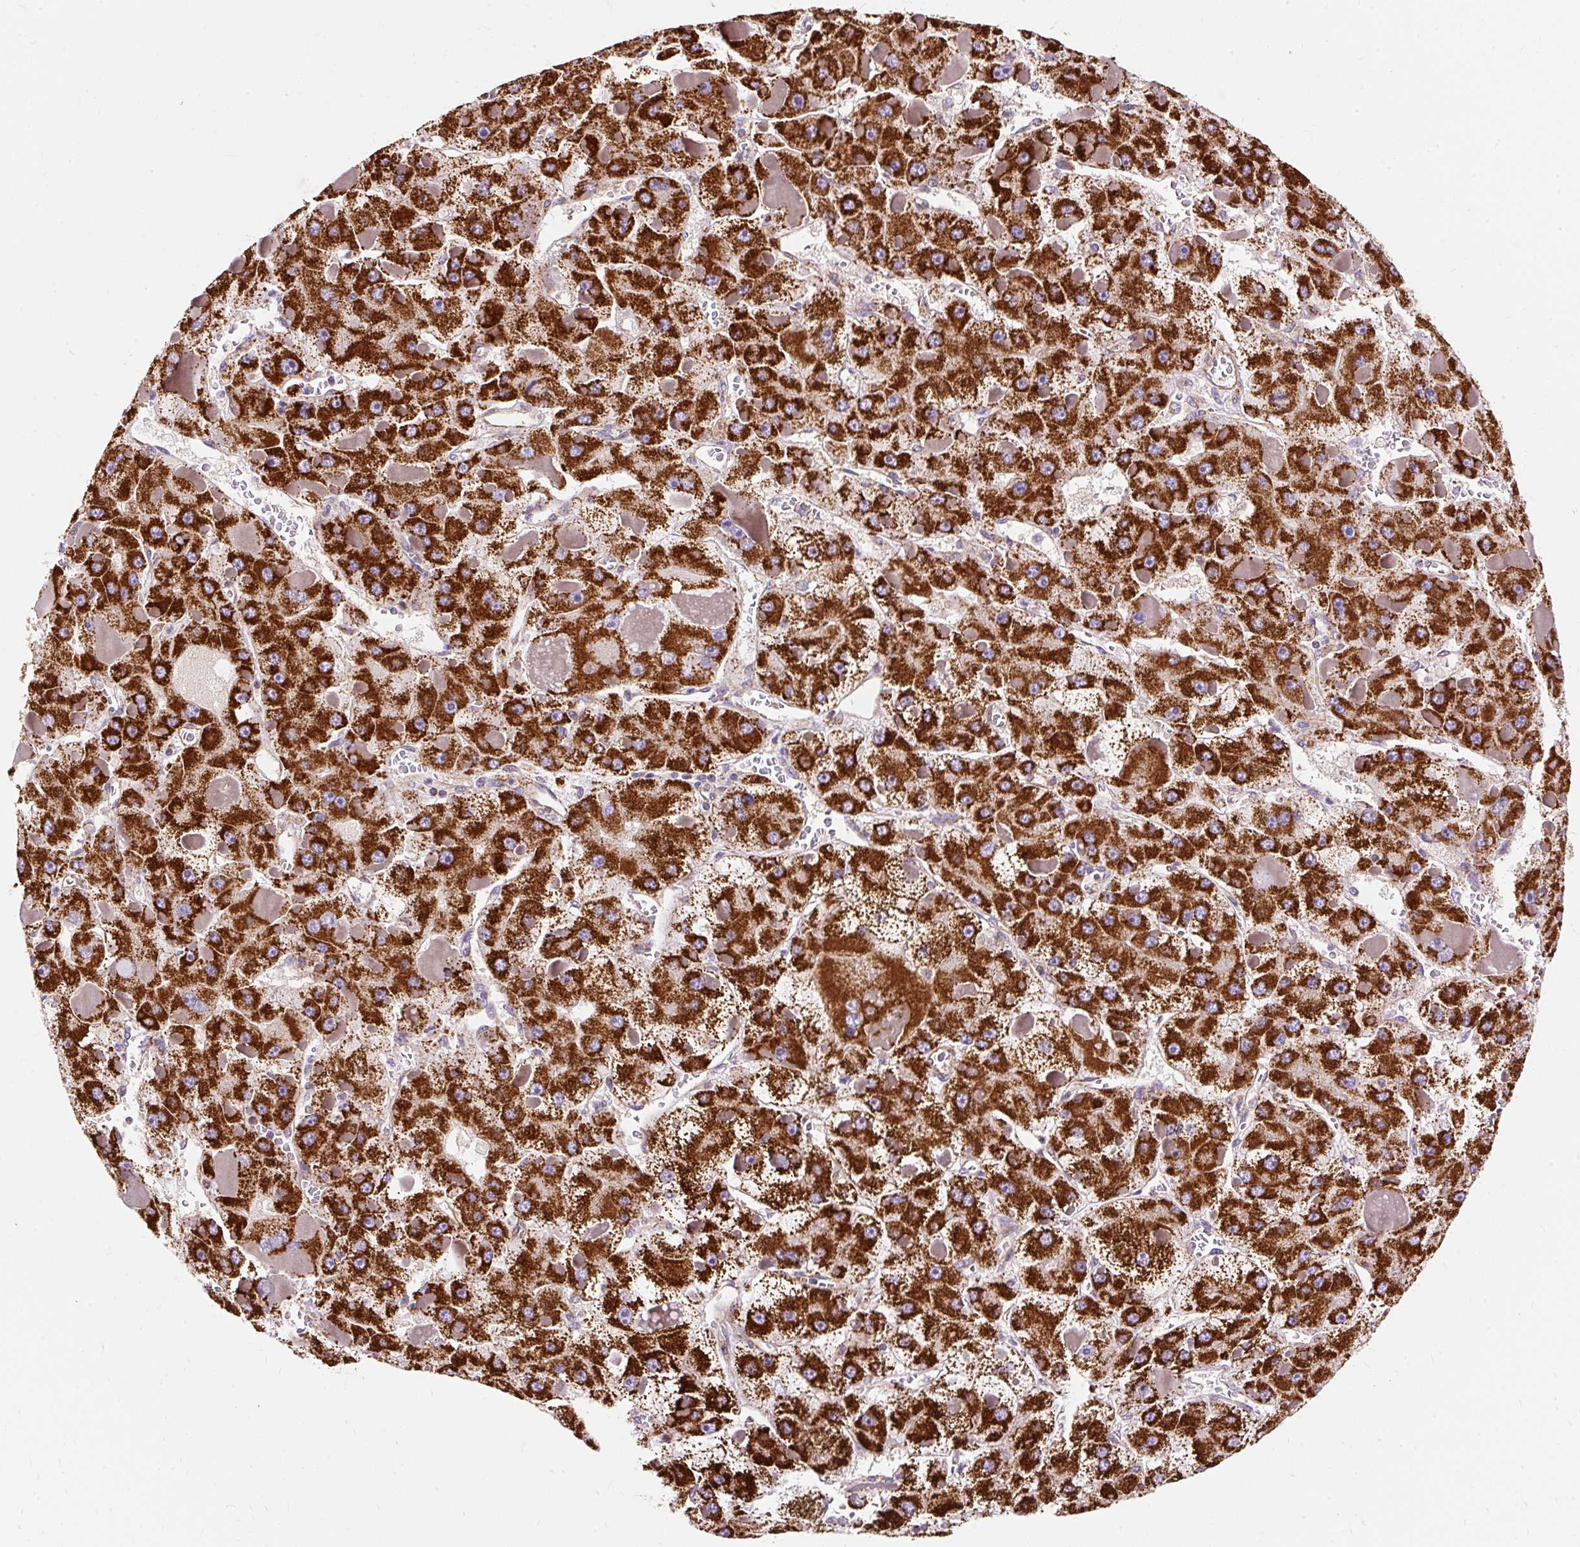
{"staining": {"intensity": "strong", "quantity": ">75%", "location": "cytoplasmic/membranous"}, "tissue": "liver cancer", "cell_type": "Tumor cells", "image_type": "cancer", "snomed": [{"axis": "morphology", "description": "Carcinoma, Hepatocellular, NOS"}, {"axis": "topography", "description": "Liver"}], "caption": "This is a histology image of IHC staining of liver hepatocellular carcinoma, which shows strong staining in the cytoplasmic/membranous of tumor cells.", "gene": "CEP290", "patient": {"sex": "female", "age": 73}}